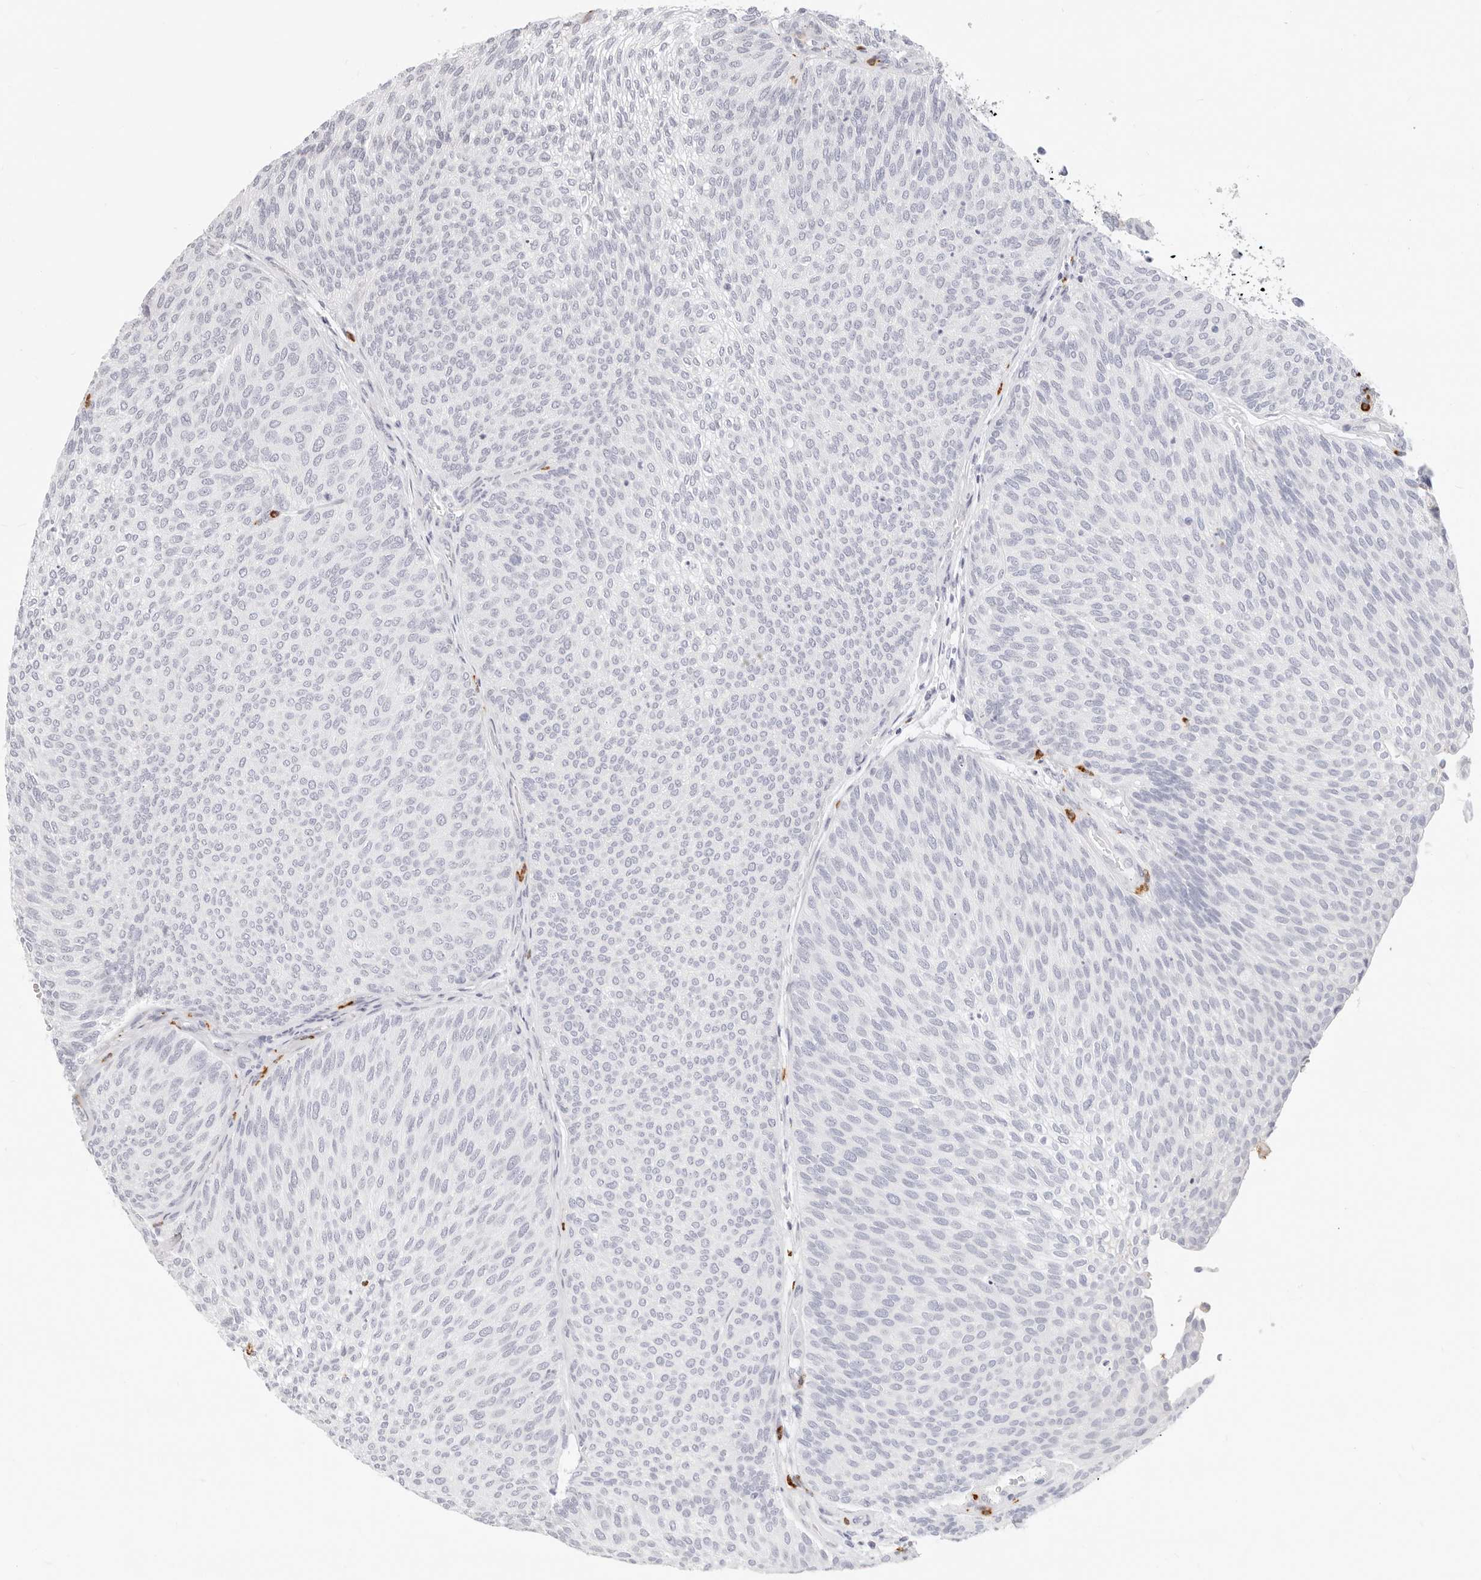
{"staining": {"intensity": "negative", "quantity": "none", "location": "none"}, "tissue": "urothelial cancer", "cell_type": "Tumor cells", "image_type": "cancer", "snomed": [{"axis": "morphology", "description": "Urothelial carcinoma, Low grade"}, {"axis": "topography", "description": "Urinary bladder"}], "caption": "Tumor cells show no significant expression in urothelial cancer.", "gene": "CAMP", "patient": {"sex": "female", "age": 79}}